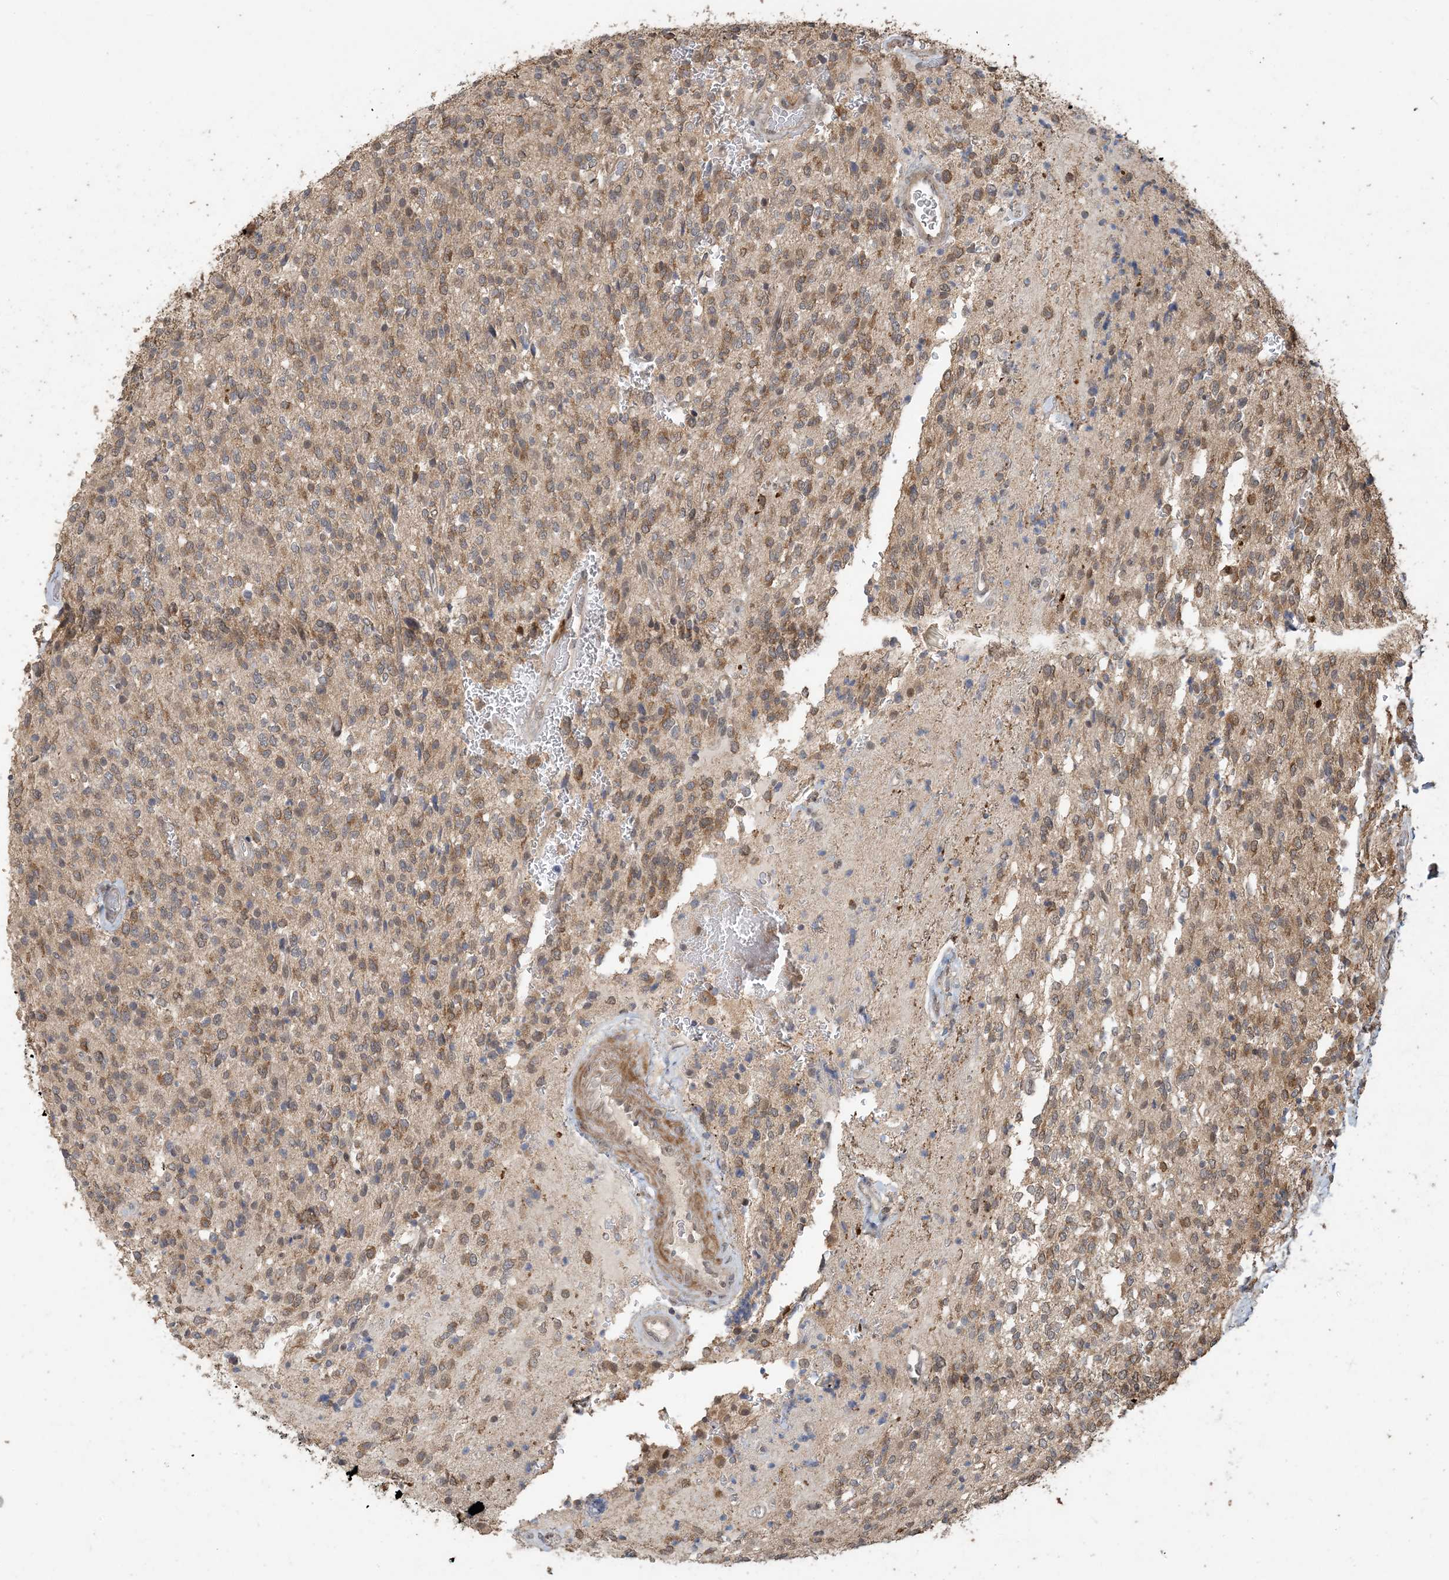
{"staining": {"intensity": "weak", "quantity": ">75%", "location": "cytoplasmic/membranous,nuclear"}, "tissue": "glioma", "cell_type": "Tumor cells", "image_type": "cancer", "snomed": [{"axis": "morphology", "description": "Glioma, malignant, High grade"}, {"axis": "topography", "description": "Brain"}], "caption": "Malignant glioma (high-grade) stained with IHC displays weak cytoplasmic/membranous and nuclear expression in about >75% of tumor cells. The staining was performed using DAB (3,3'-diaminobenzidine), with brown indicating positive protein expression. Nuclei are stained blue with hematoxylin.", "gene": "ZC3H12A", "patient": {"sex": "male", "age": 34}}